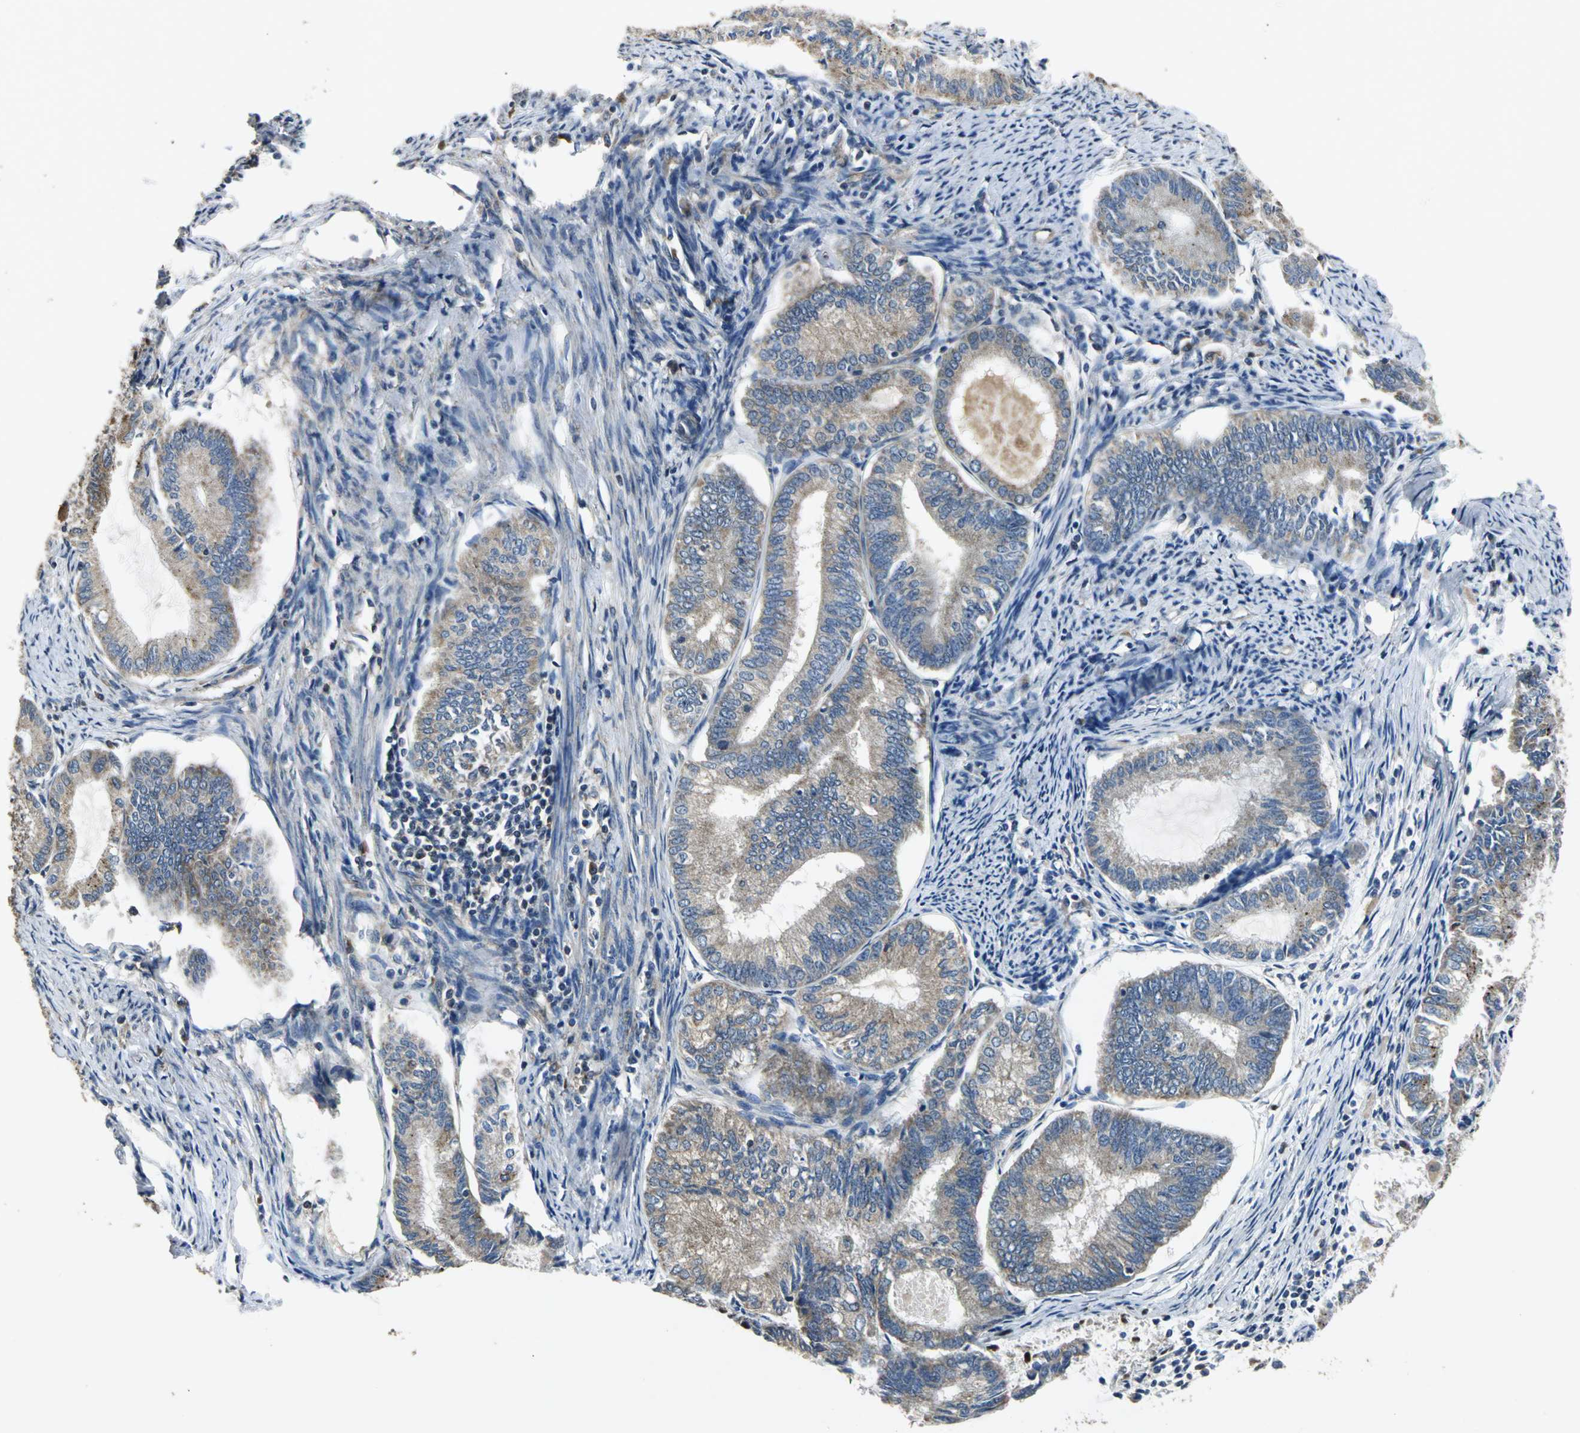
{"staining": {"intensity": "moderate", "quantity": ">75%", "location": "cytoplasmic/membranous"}, "tissue": "endometrial cancer", "cell_type": "Tumor cells", "image_type": "cancer", "snomed": [{"axis": "morphology", "description": "Adenocarcinoma, NOS"}, {"axis": "topography", "description": "Endometrium"}], "caption": "This photomicrograph displays IHC staining of human endometrial cancer, with medium moderate cytoplasmic/membranous expression in about >75% of tumor cells.", "gene": "IRF3", "patient": {"sex": "female", "age": 86}}